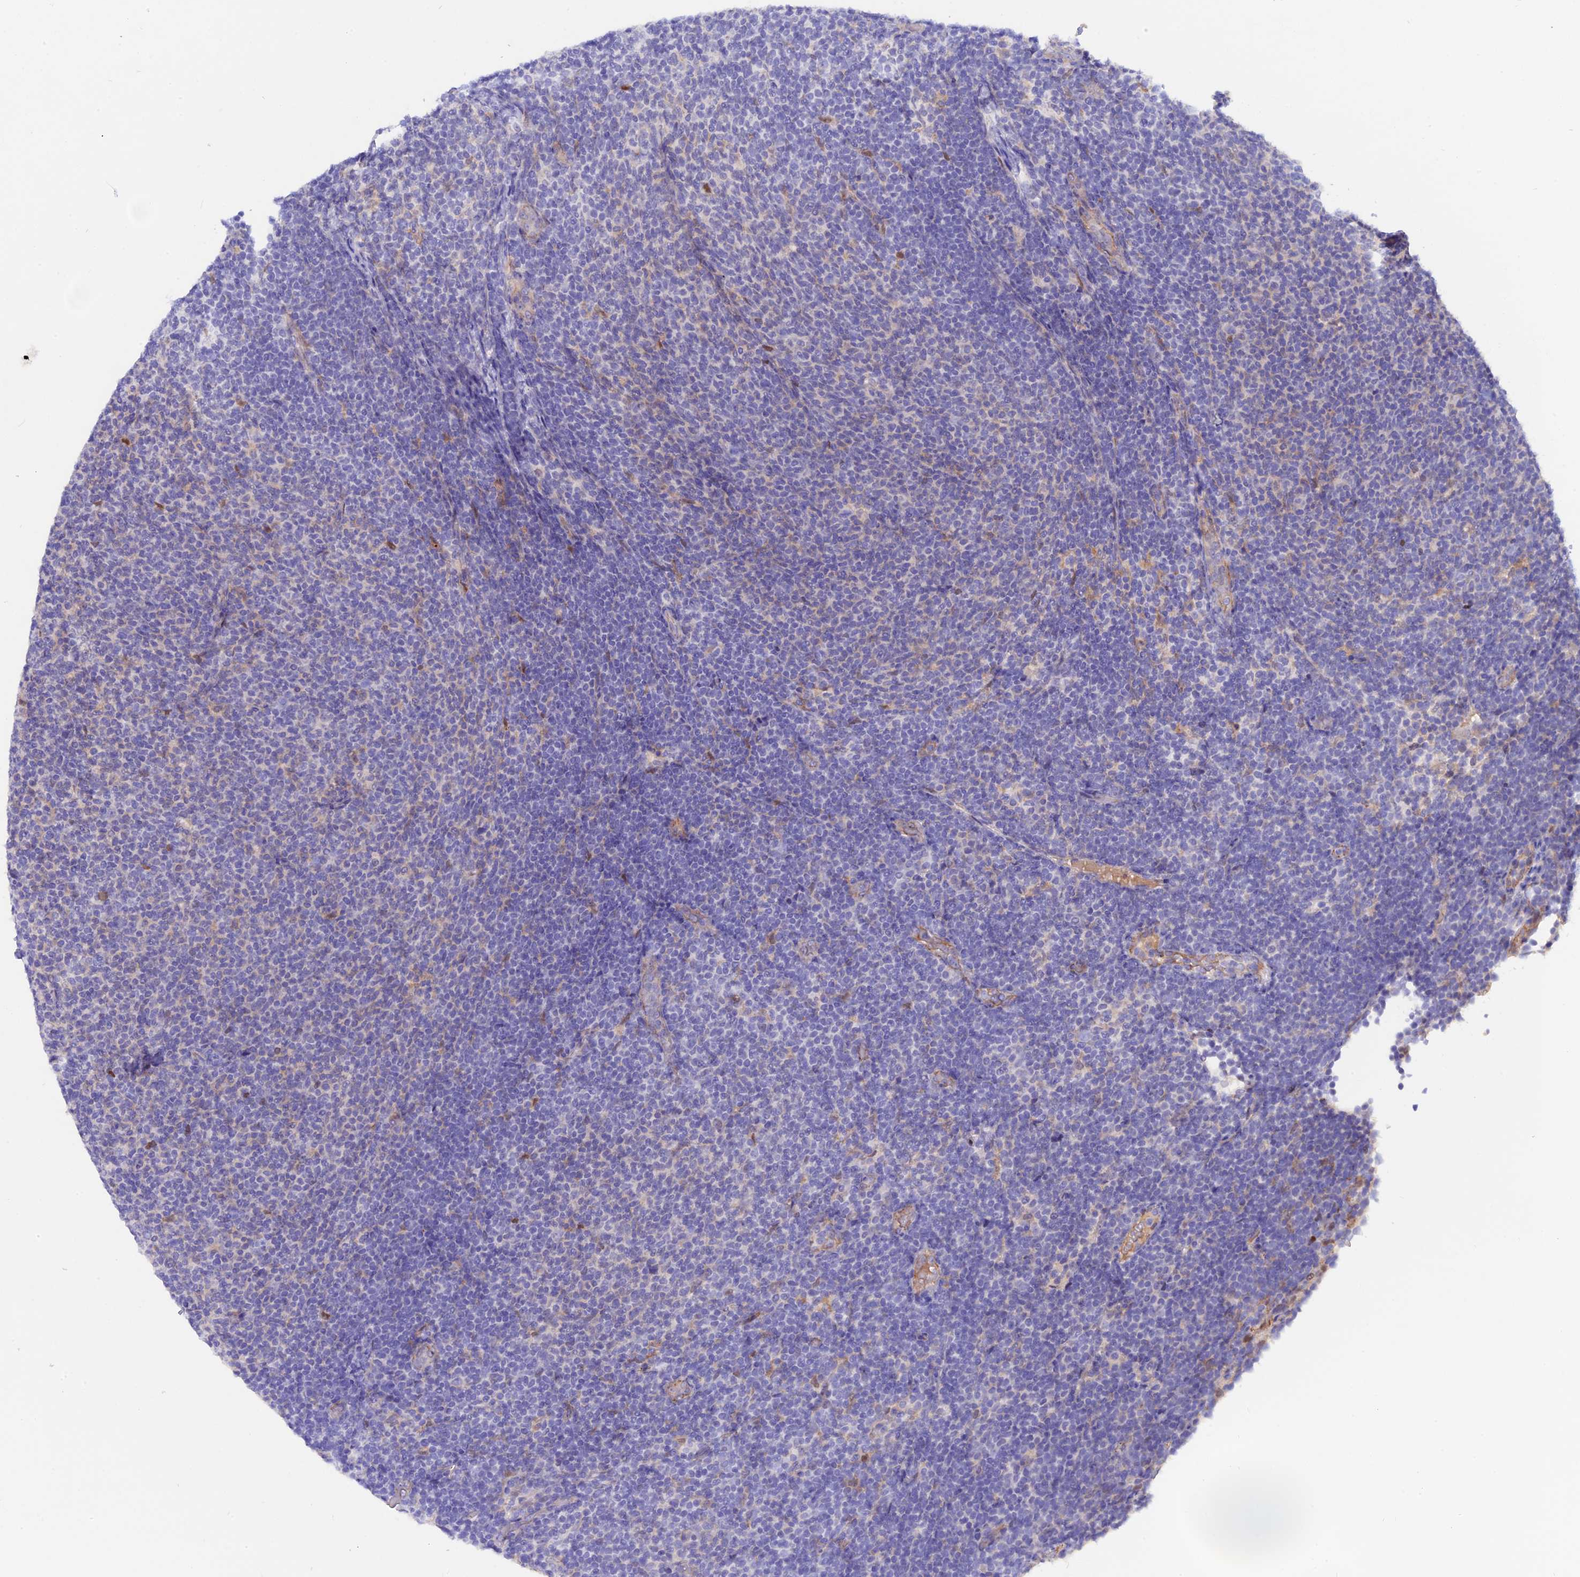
{"staining": {"intensity": "negative", "quantity": "none", "location": "none"}, "tissue": "lymphoma", "cell_type": "Tumor cells", "image_type": "cancer", "snomed": [{"axis": "morphology", "description": "Malignant lymphoma, non-Hodgkin's type, Low grade"}, {"axis": "topography", "description": "Lymph node"}], "caption": "The histopathology image shows no significant staining in tumor cells of low-grade malignant lymphoma, non-Hodgkin's type.", "gene": "GK5", "patient": {"sex": "male", "age": 66}}